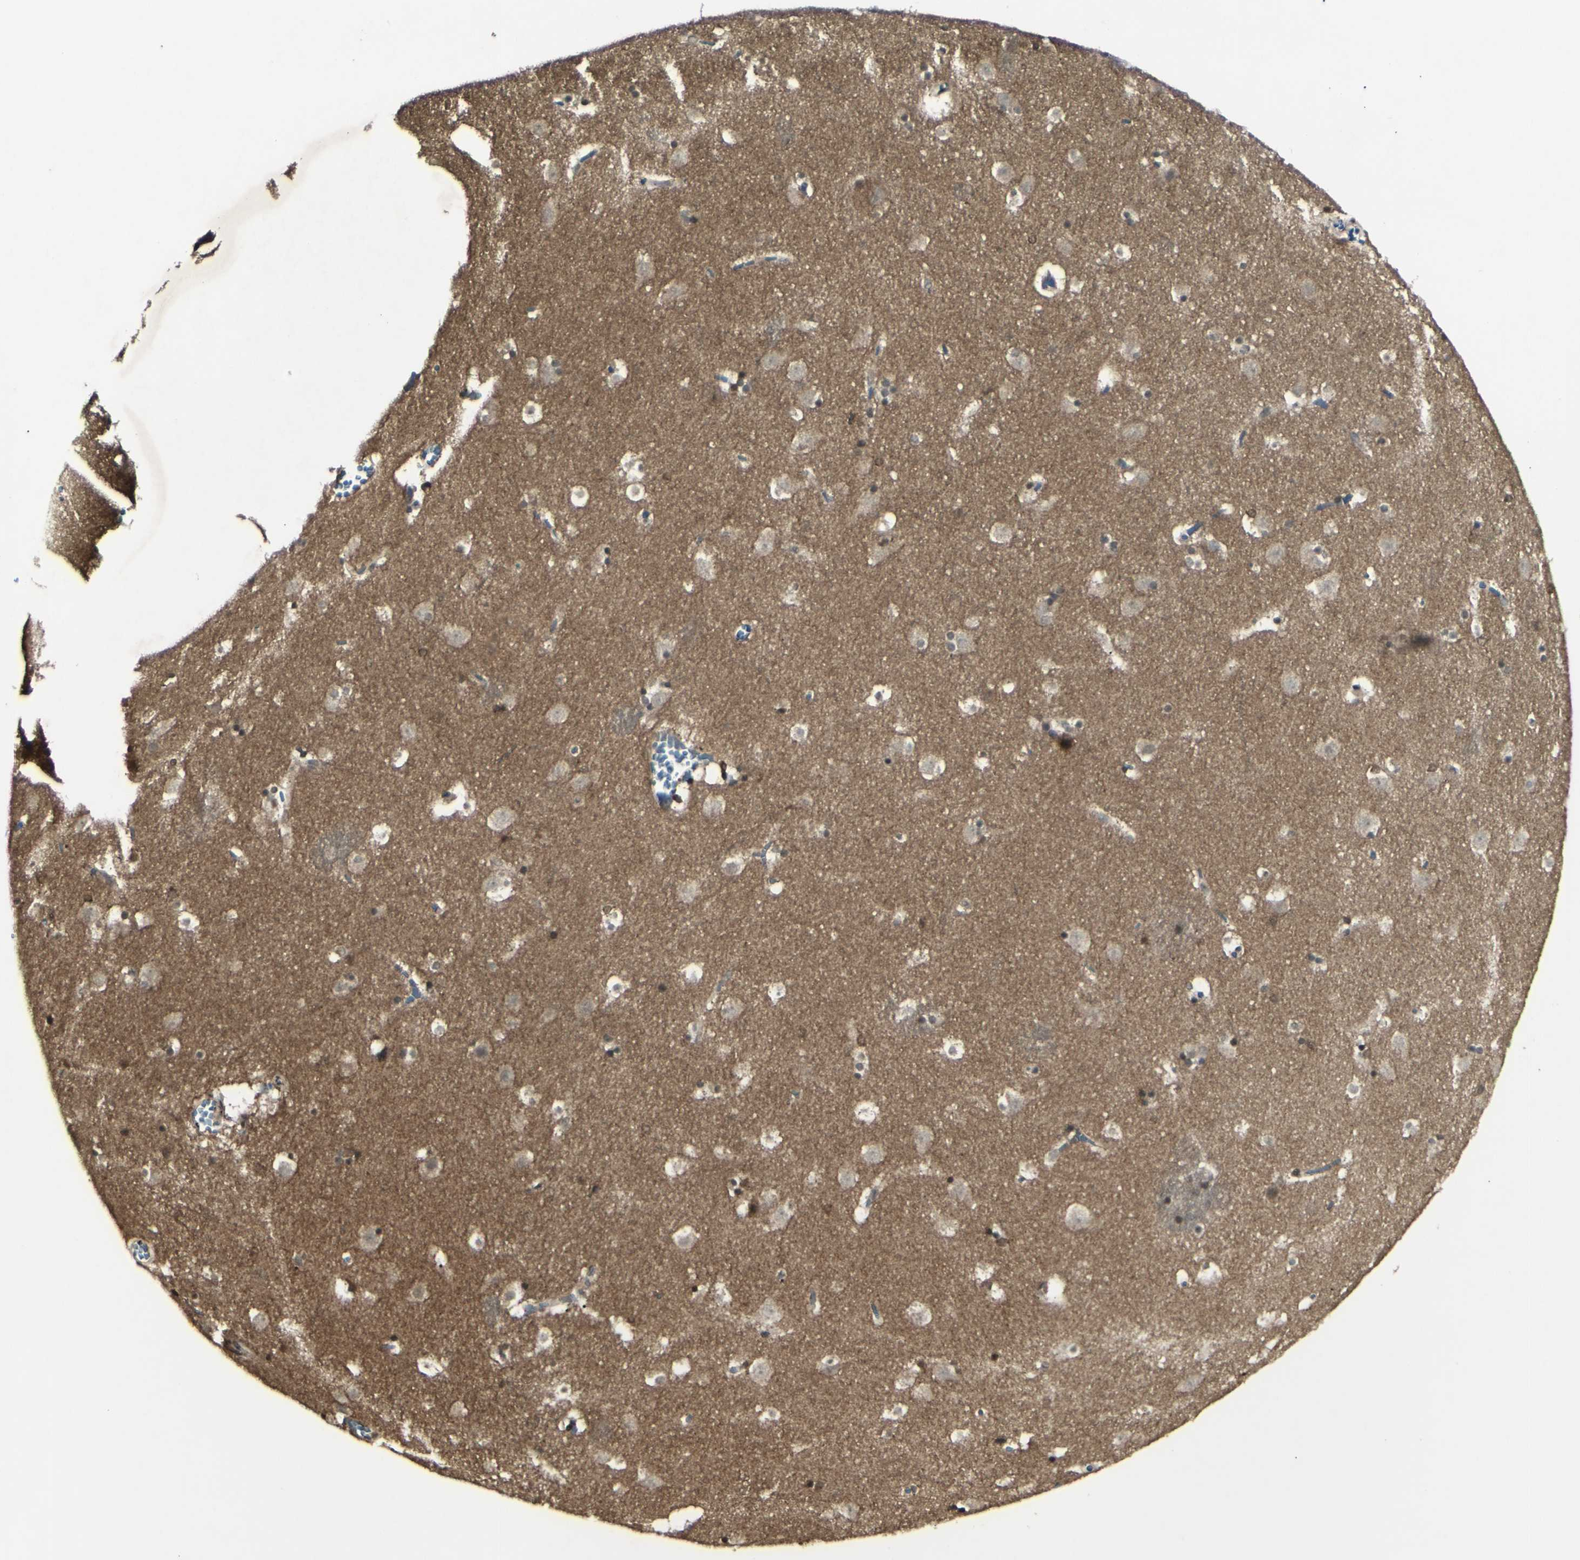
{"staining": {"intensity": "weak", "quantity": ">75%", "location": "cytoplasmic/membranous"}, "tissue": "caudate", "cell_type": "Glial cells", "image_type": "normal", "snomed": [{"axis": "morphology", "description": "Normal tissue, NOS"}, {"axis": "topography", "description": "Lateral ventricle wall"}], "caption": "Immunohistochemistry of unremarkable caudate reveals low levels of weak cytoplasmic/membranous positivity in about >75% of glial cells. The staining was performed using DAB (3,3'-diaminobenzidine), with brown indicating positive protein expression. Nuclei are stained blue with hematoxylin.", "gene": "BLNK", "patient": {"sex": "male", "age": 45}}